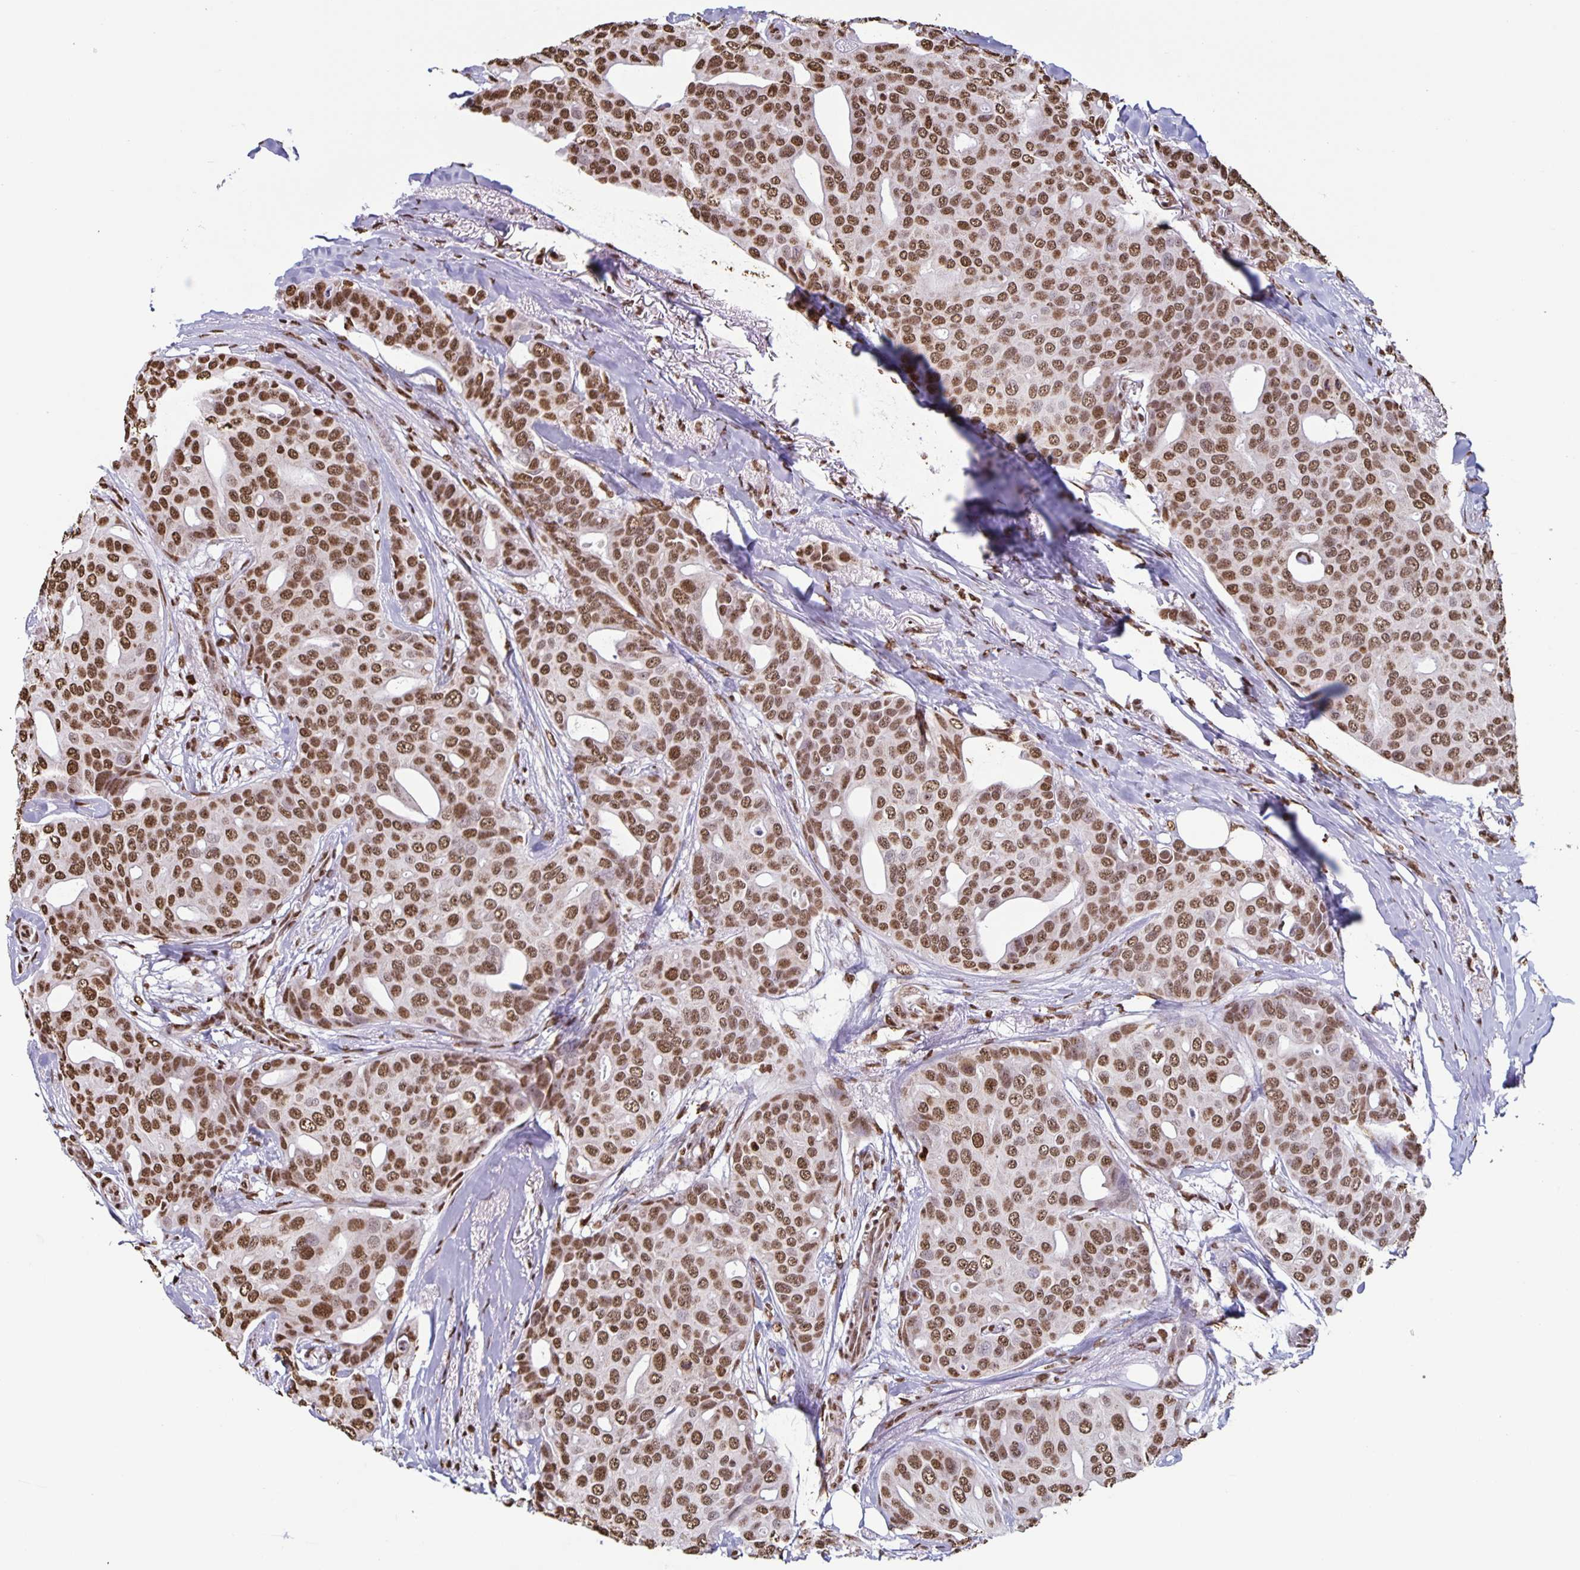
{"staining": {"intensity": "moderate", "quantity": ">75%", "location": "nuclear"}, "tissue": "breast cancer", "cell_type": "Tumor cells", "image_type": "cancer", "snomed": [{"axis": "morphology", "description": "Duct carcinoma"}, {"axis": "topography", "description": "Breast"}], "caption": "A brown stain labels moderate nuclear positivity of a protein in human infiltrating ductal carcinoma (breast) tumor cells.", "gene": "DUT", "patient": {"sex": "female", "age": 54}}